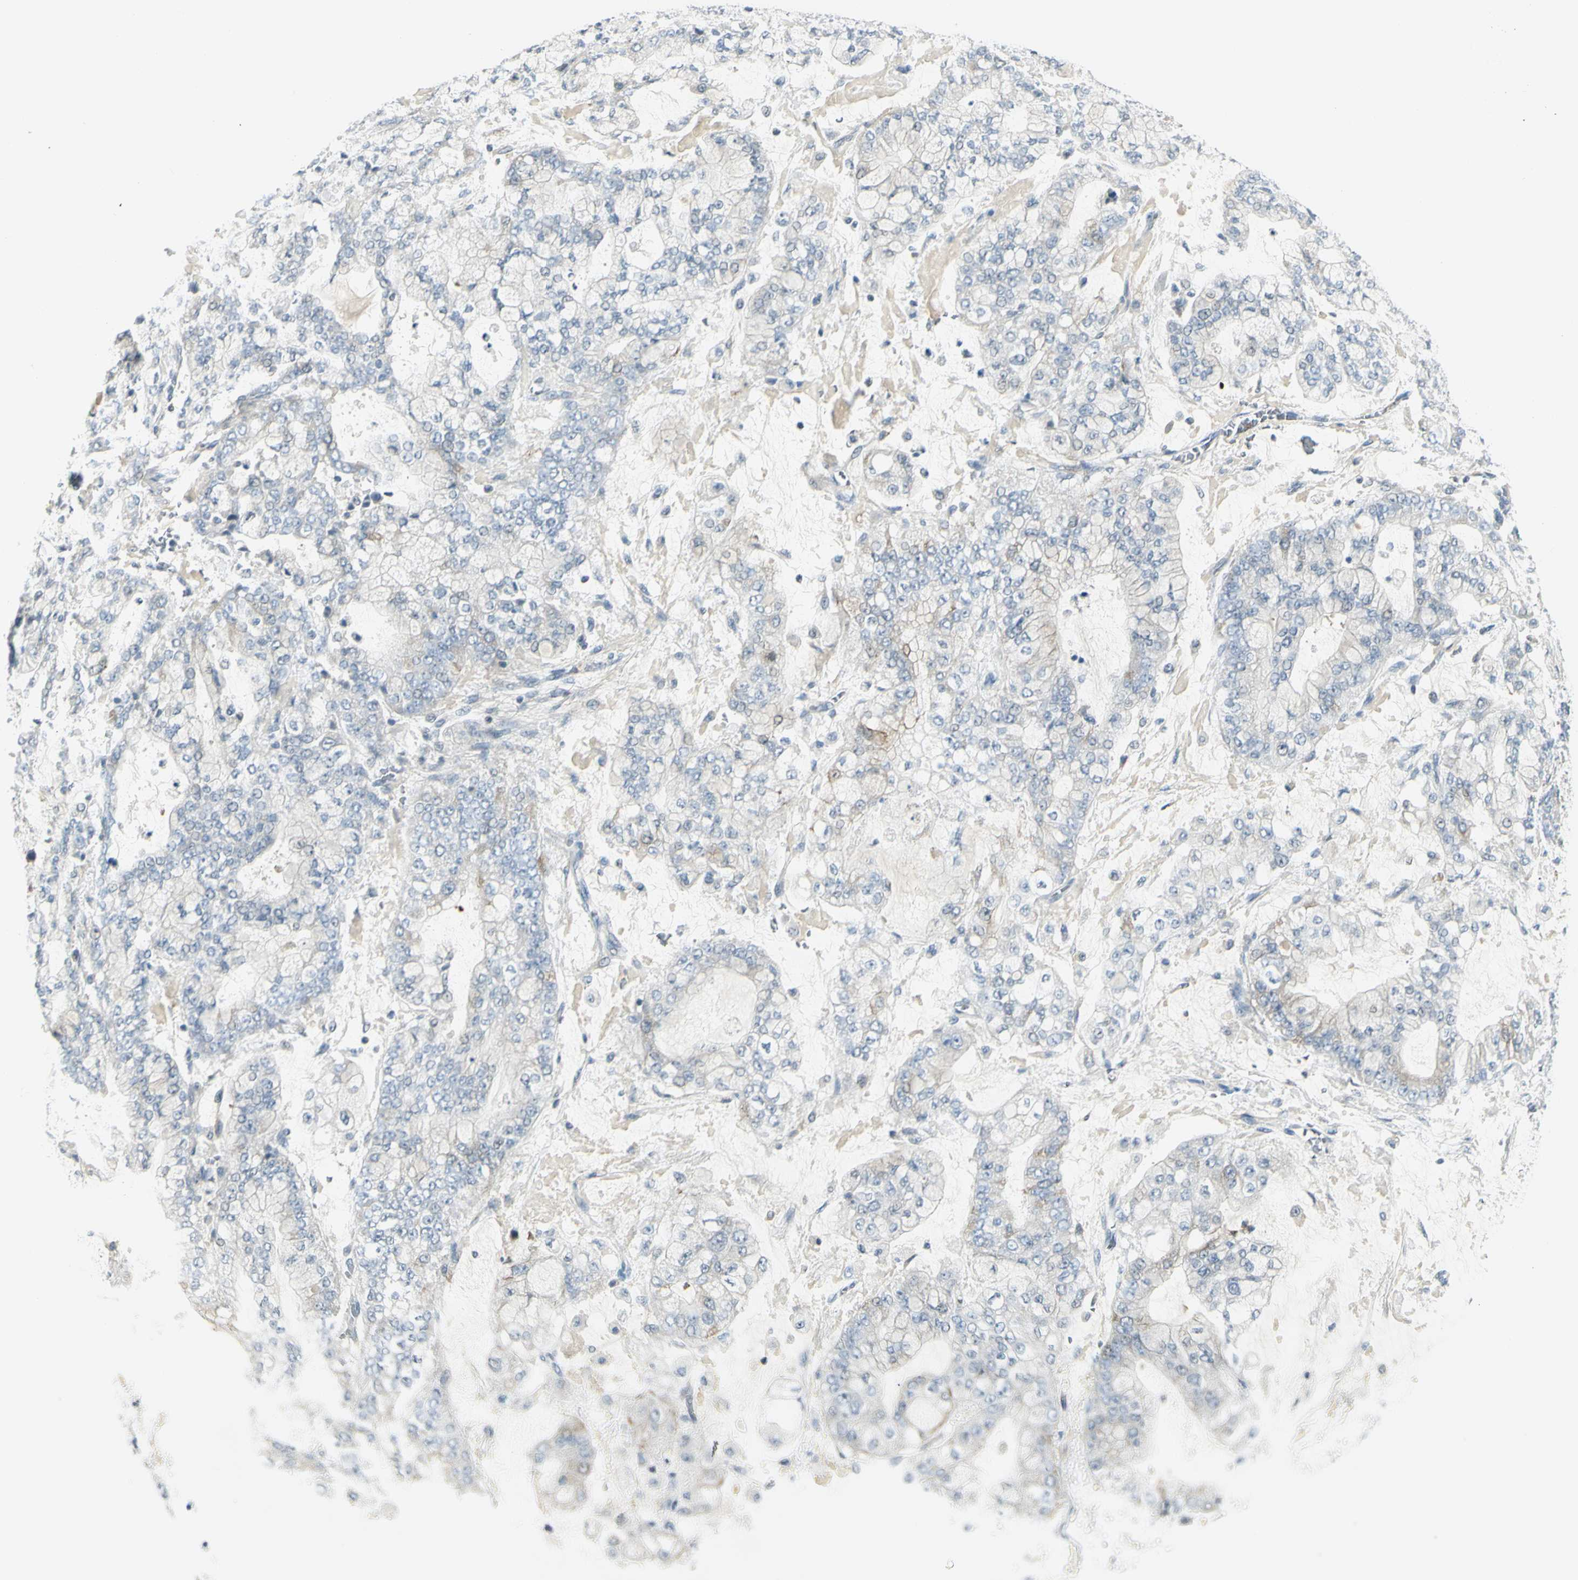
{"staining": {"intensity": "negative", "quantity": "none", "location": "none"}, "tissue": "stomach cancer", "cell_type": "Tumor cells", "image_type": "cancer", "snomed": [{"axis": "morphology", "description": "Adenocarcinoma, NOS"}, {"axis": "topography", "description": "Stomach"}], "caption": "Immunohistochemistry (IHC) of human adenocarcinoma (stomach) exhibits no positivity in tumor cells.", "gene": "CCNB2", "patient": {"sex": "male", "age": 76}}